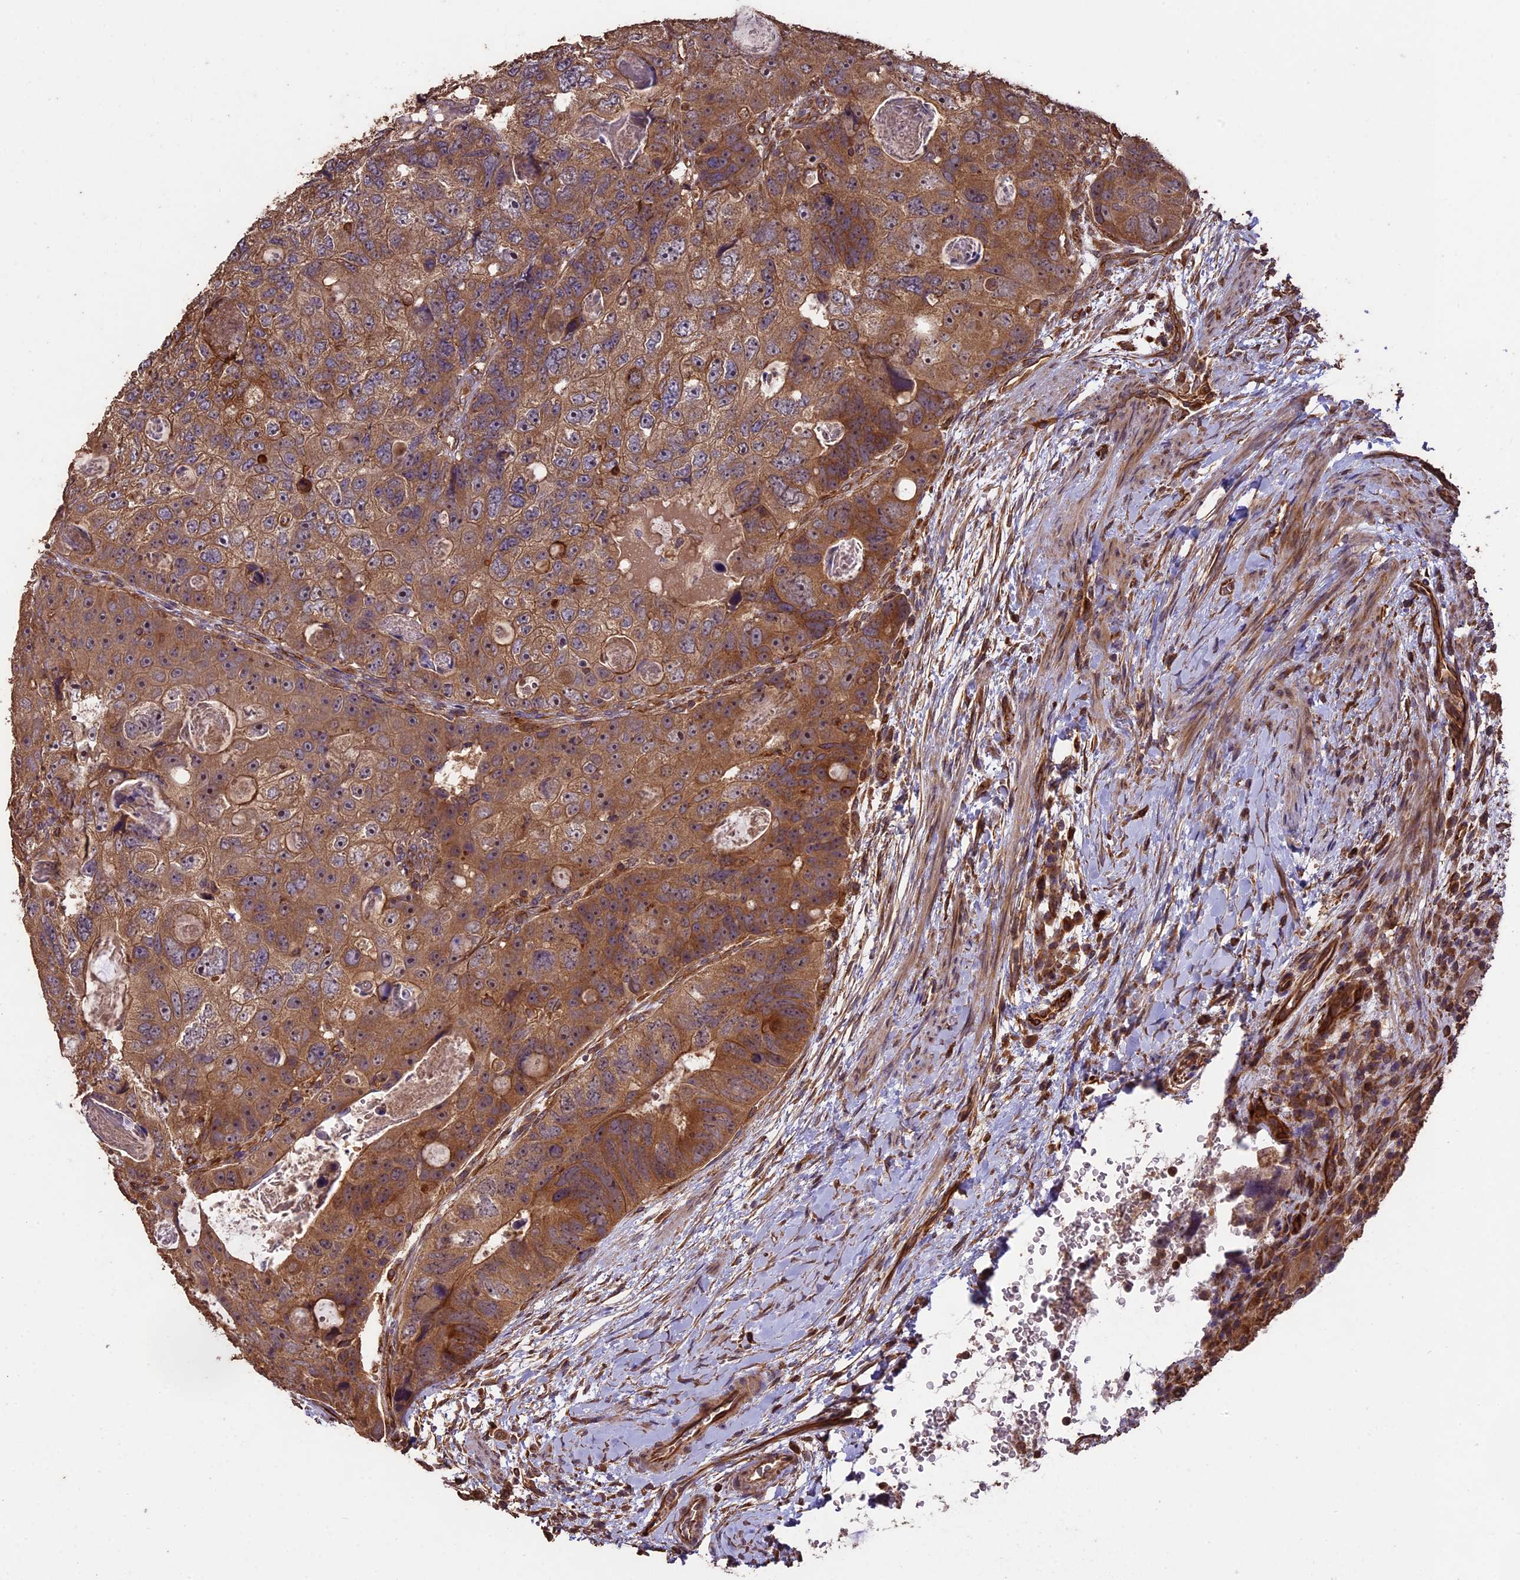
{"staining": {"intensity": "moderate", "quantity": "25%-75%", "location": "cytoplasmic/membranous"}, "tissue": "colorectal cancer", "cell_type": "Tumor cells", "image_type": "cancer", "snomed": [{"axis": "morphology", "description": "Adenocarcinoma, NOS"}, {"axis": "topography", "description": "Rectum"}], "caption": "Human colorectal cancer stained with a protein marker shows moderate staining in tumor cells.", "gene": "TTLL10", "patient": {"sex": "male", "age": 59}}